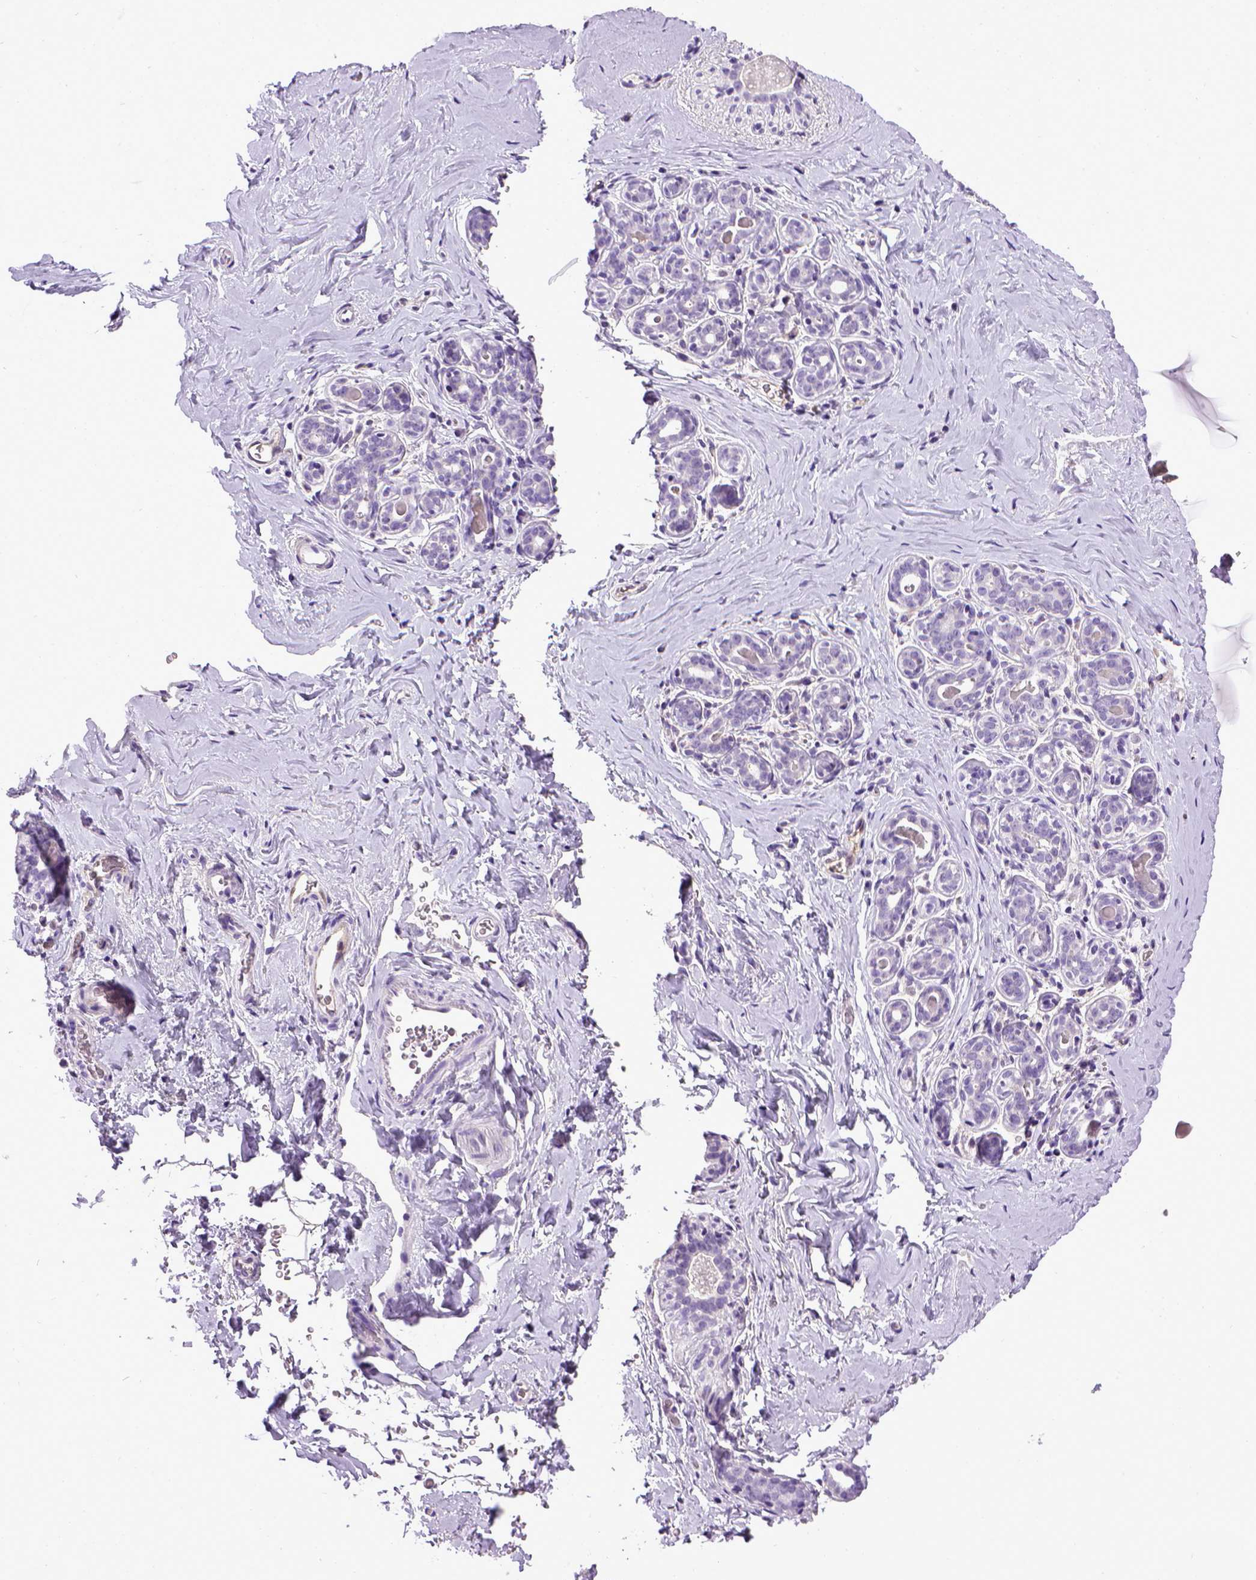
{"staining": {"intensity": "negative", "quantity": "none", "location": "none"}, "tissue": "breast", "cell_type": "Adipocytes", "image_type": "normal", "snomed": [{"axis": "morphology", "description": "Normal tissue, NOS"}, {"axis": "topography", "description": "Skin"}, {"axis": "topography", "description": "Breast"}], "caption": "IHC image of normal breast stained for a protein (brown), which reveals no expression in adipocytes.", "gene": "ENG", "patient": {"sex": "female", "age": 43}}